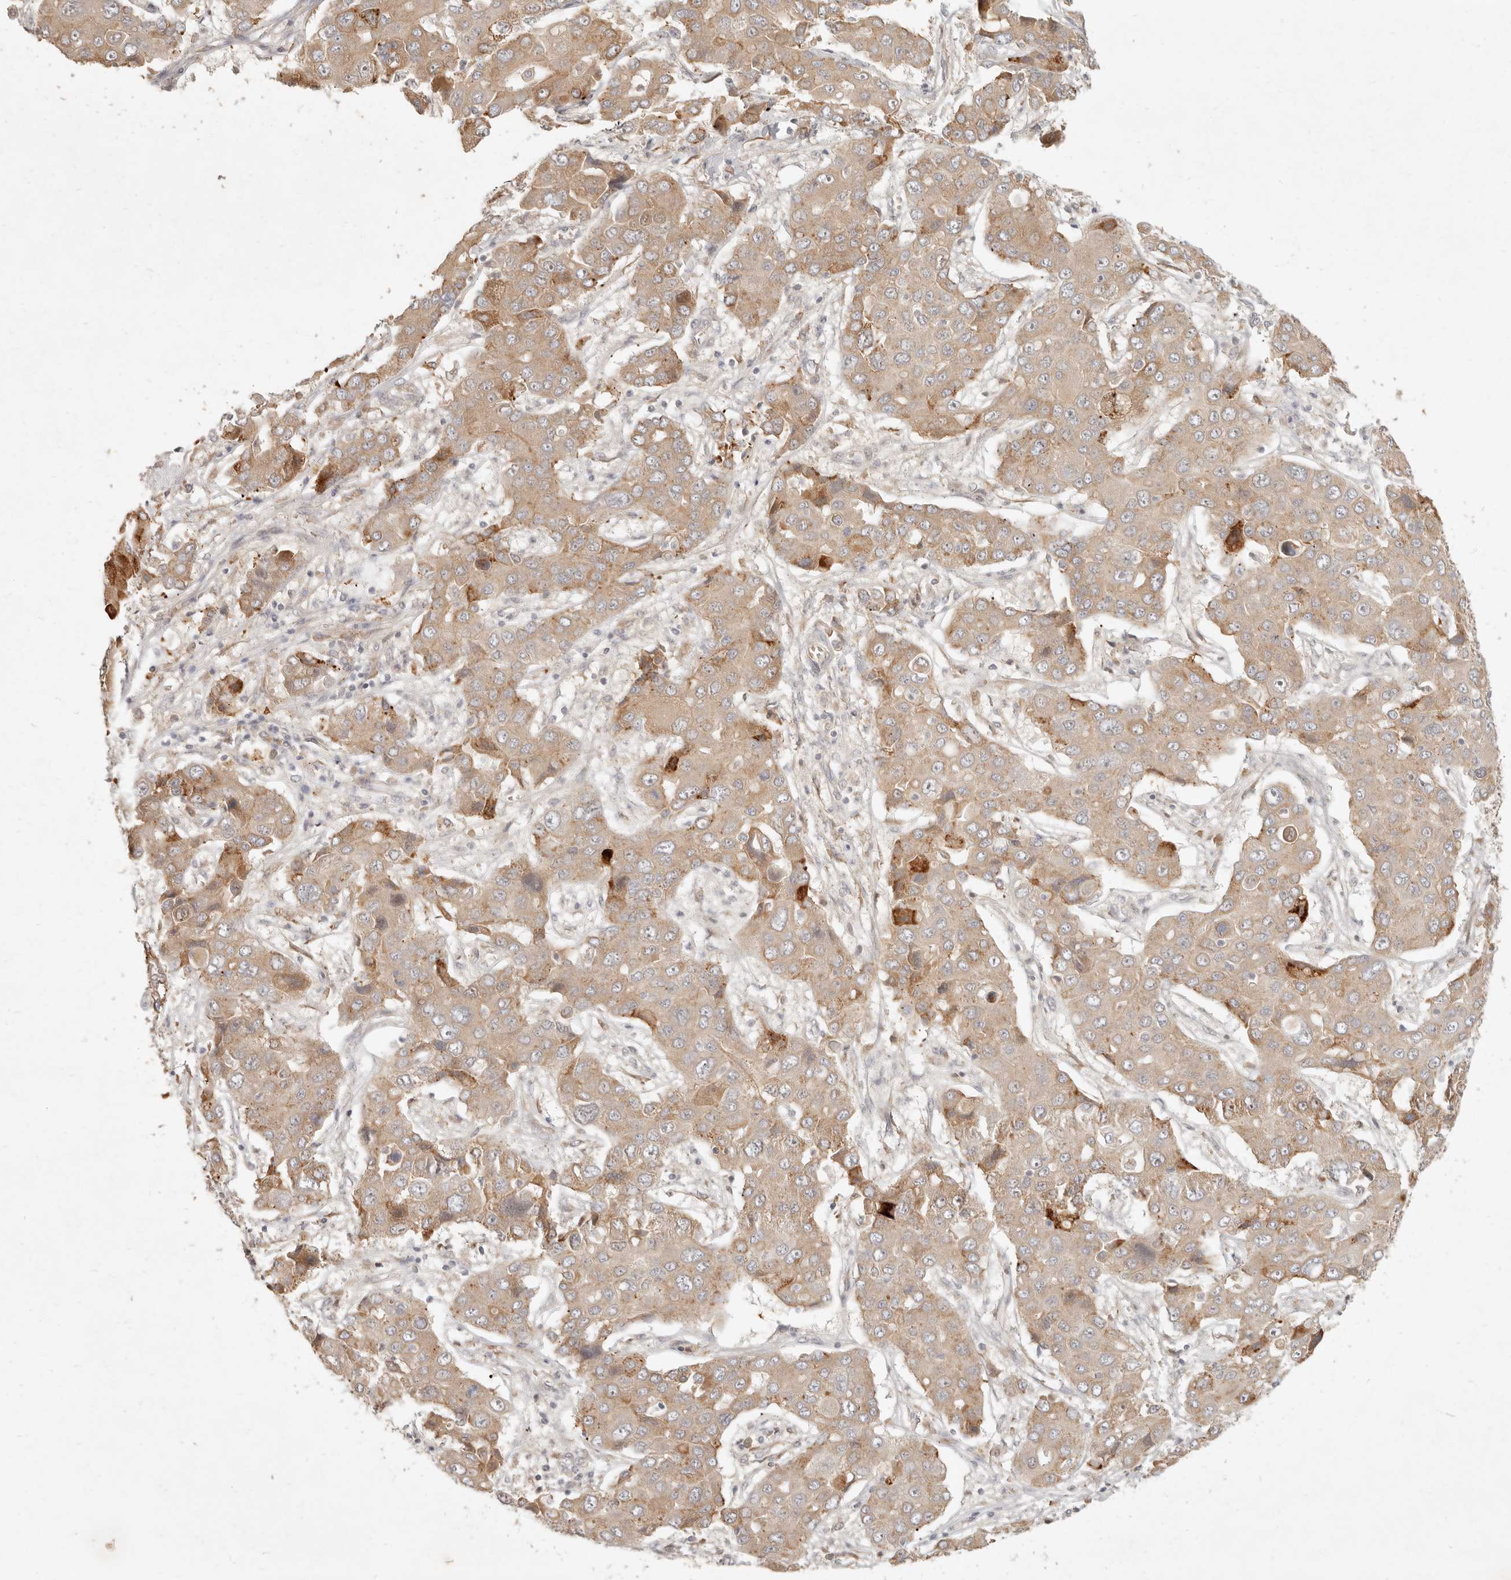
{"staining": {"intensity": "moderate", "quantity": "25%-75%", "location": "cytoplasmic/membranous"}, "tissue": "liver cancer", "cell_type": "Tumor cells", "image_type": "cancer", "snomed": [{"axis": "morphology", "description": "Cholangiocarcinoma"}, {"axis": "topography", "description": "Liver"}], "caption": "Immunohistochemistry (DAB) staining of human liver cholangiocarcinoma exhibits moderate cytoplasmic/membranous protein expression in approximately 25%-75% of tumor cells. The protein of interest is stained brown, and the nuclei are stained in blue (DAB (3,3'-diaminobenzidine) IHC with brightfield microscopy, high magnification).", "gene": "UBXN11", "patient": {"sex": "male", "age": 67}}